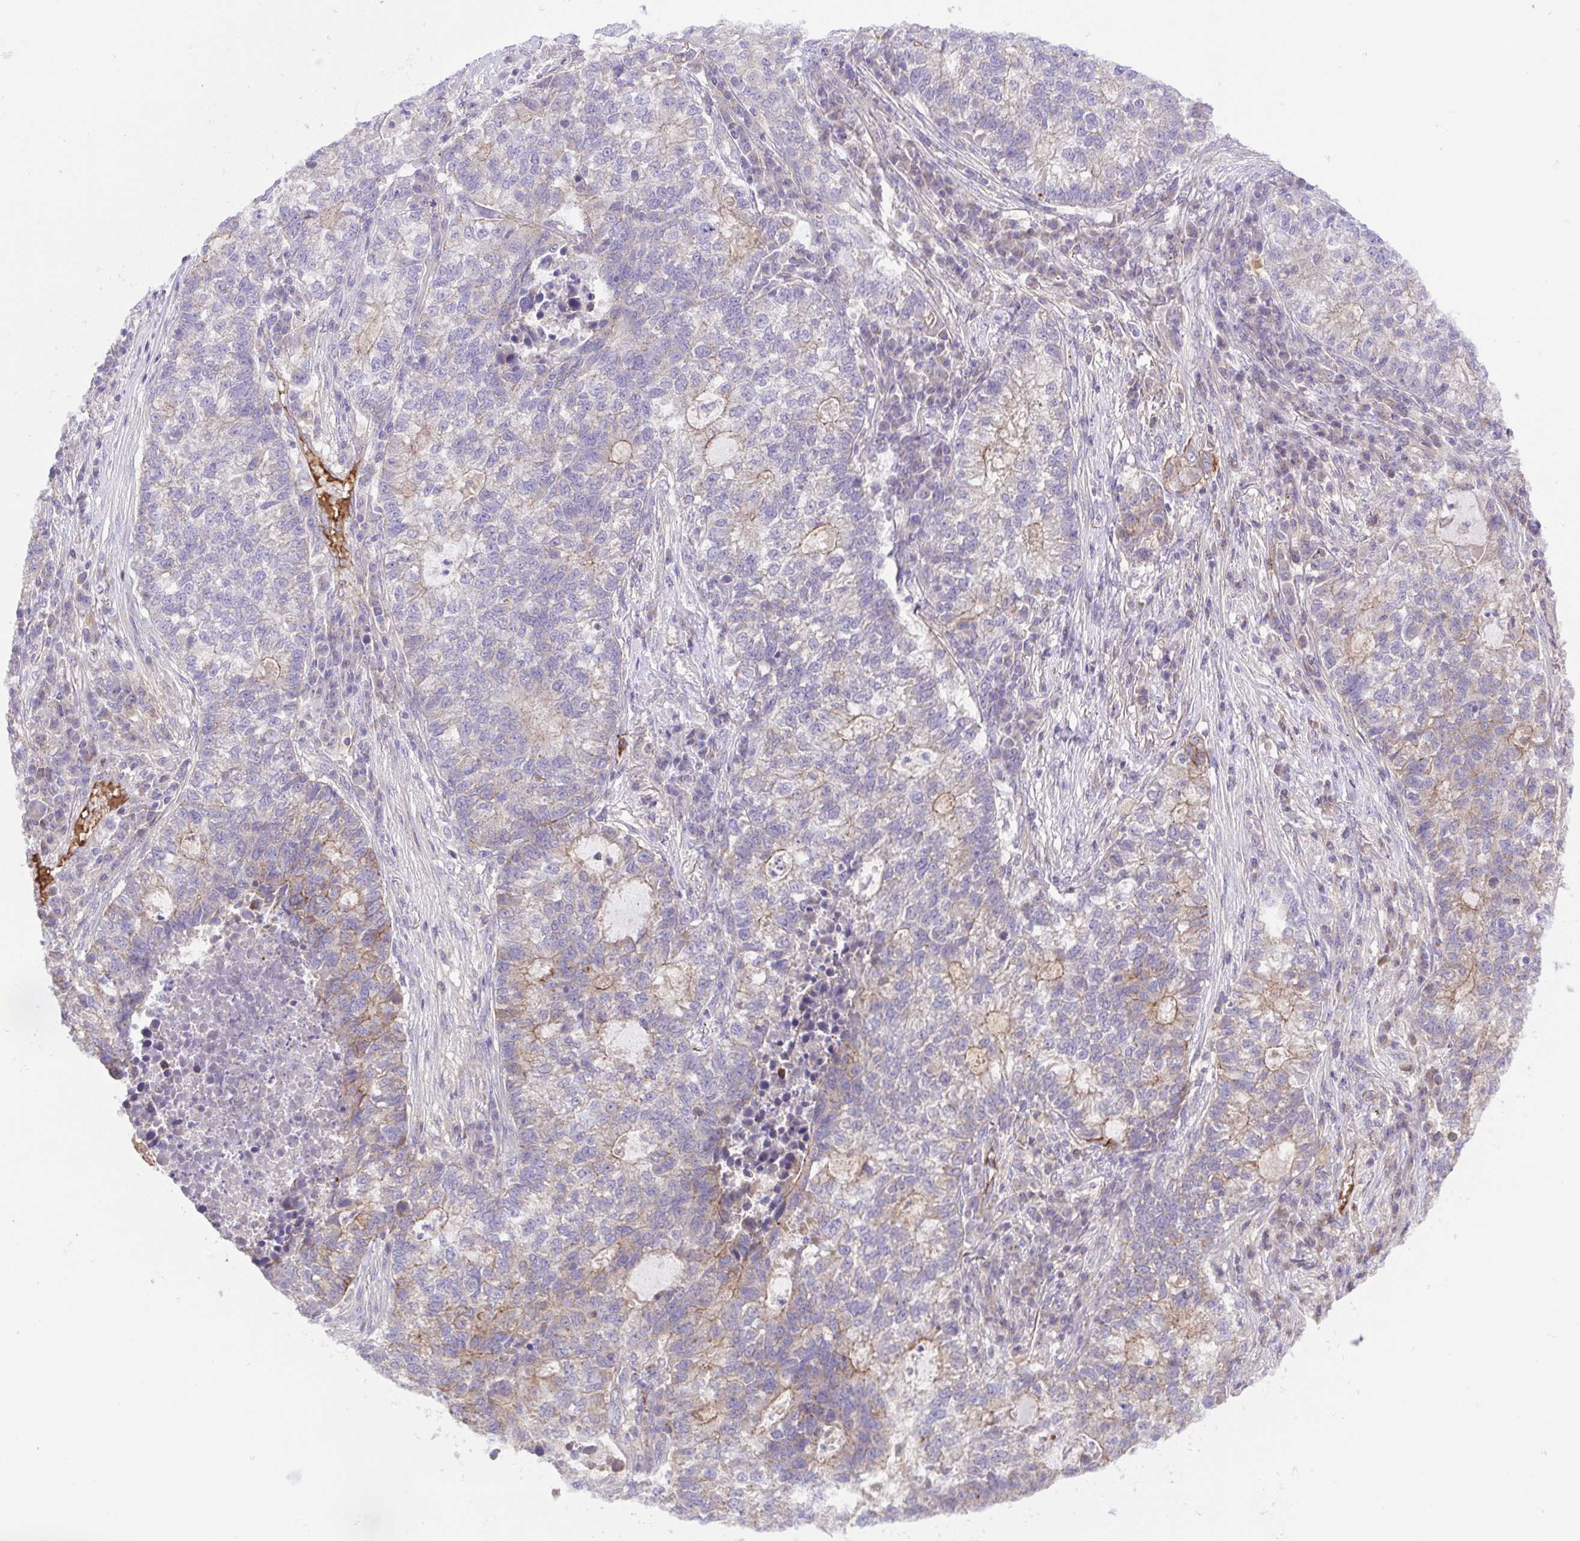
{"staining": {"intensity": "weak", "quantity": "<25%", "location": "cytoplasmic/membranous"}, "tissue": "lung cancer", "cell_type": "Tumor cells", "image_type": "cancer", "snomed": [{"axis": "morphology", "description": "Adenocarcinoma, NOS"}, {"axis": "topography", "description": "Lung"}], "caption": "IHC photomicrograph of lung adenocarcinoma stained for a protein (brown), which shows no staining in tumor cells.", "gene": "SLC13A1", "patient": {"sex": "male", "age": 57}}